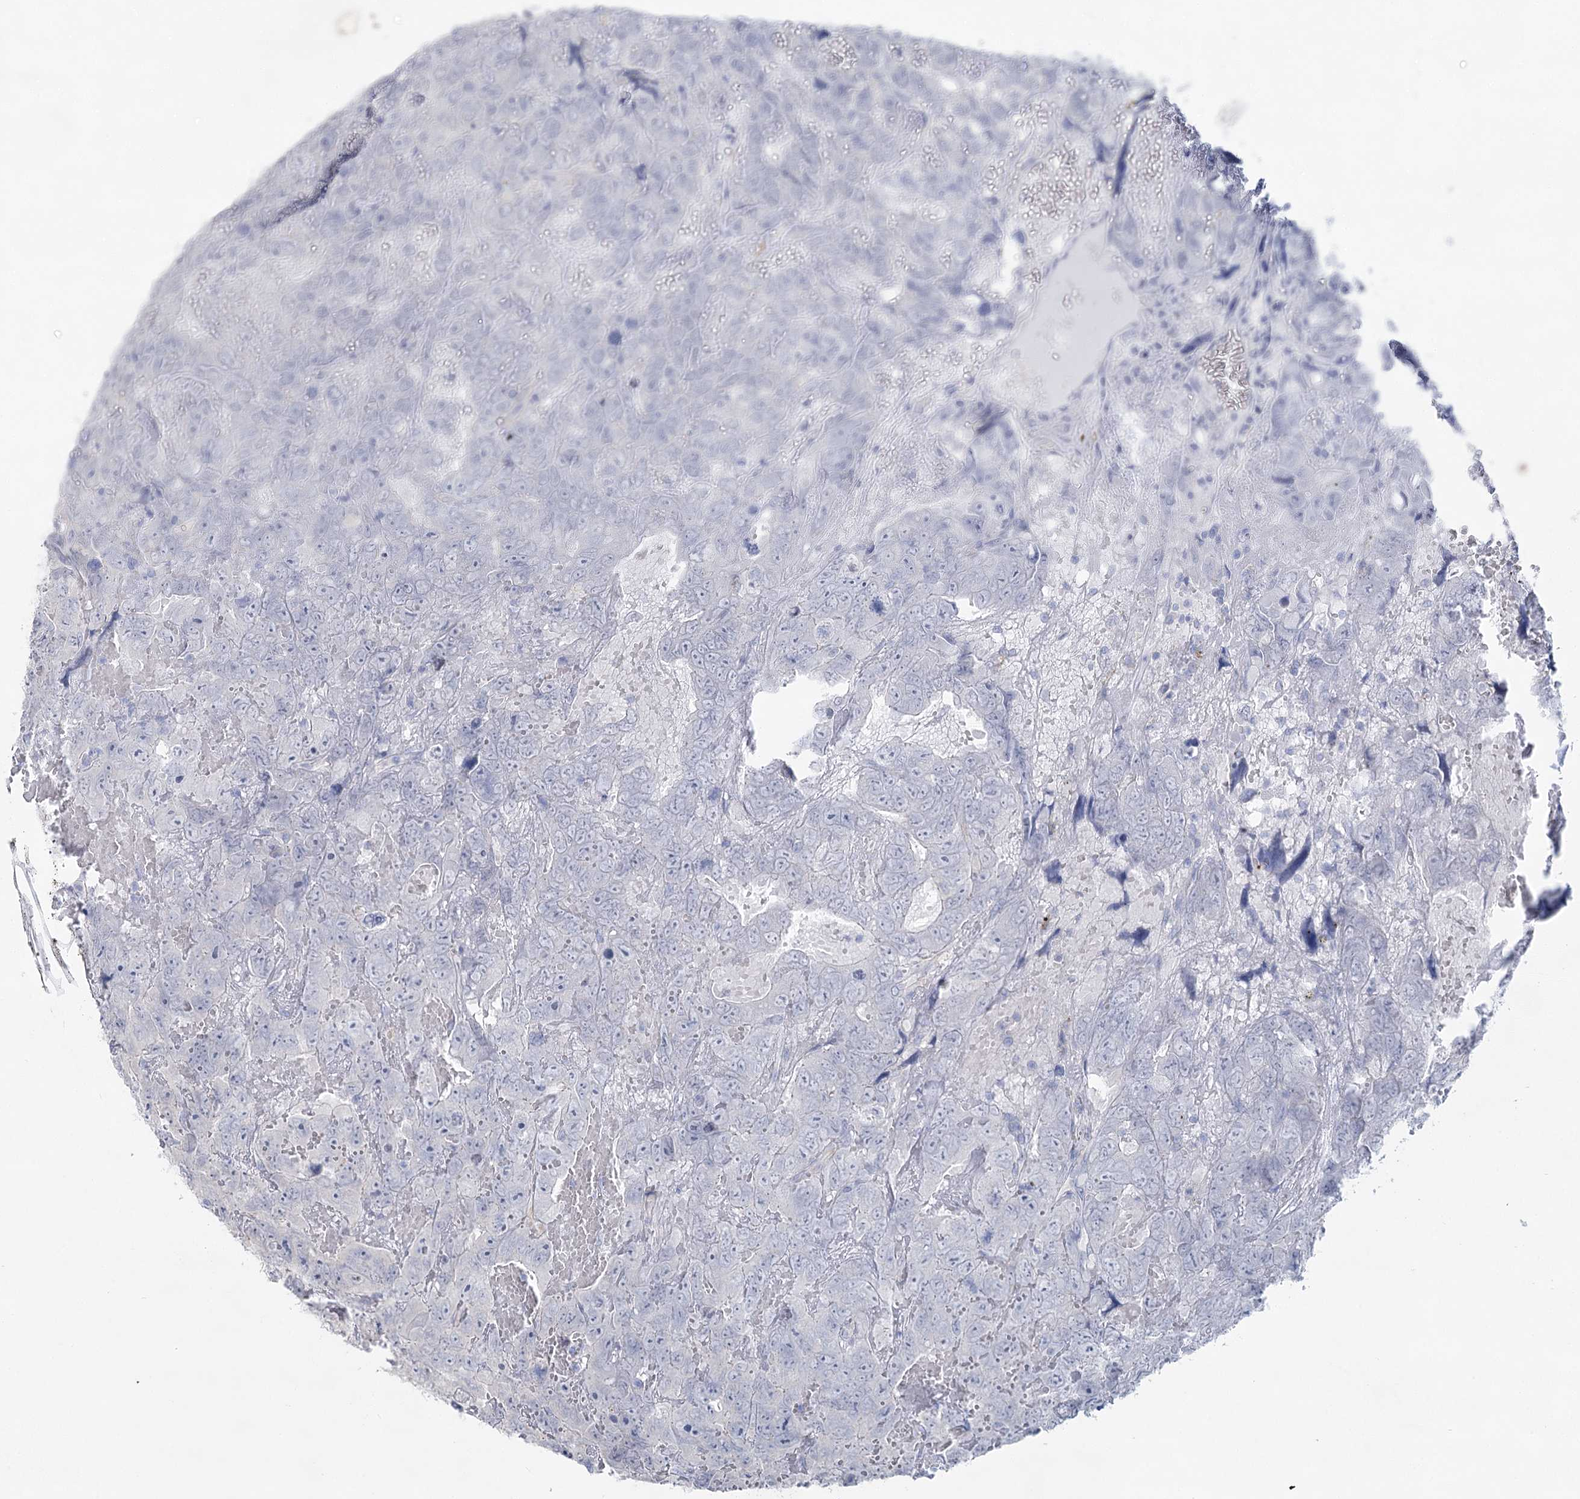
{"staining": {"intensity": "negative", "quantity": "none", "location": "none"}, "tissue": "testis cancer", "cell_type": "Tumor cells", "image_type": "cancer", "snomed": [{"axis": "morphology", "description": "Carcinoma, Embryonal, NOS"}, {"axis": "topography", "description": "Testis"}], "caption": "This is a image of immunohistochemistry (IHC) staining of embryonal carcinoma (testis), which shows no expression in tumor cells. (DAB IHC with hematoxylin counter stain).", "gene": "CCDC88A", "patient": {"sex": "male", "age": 45}}